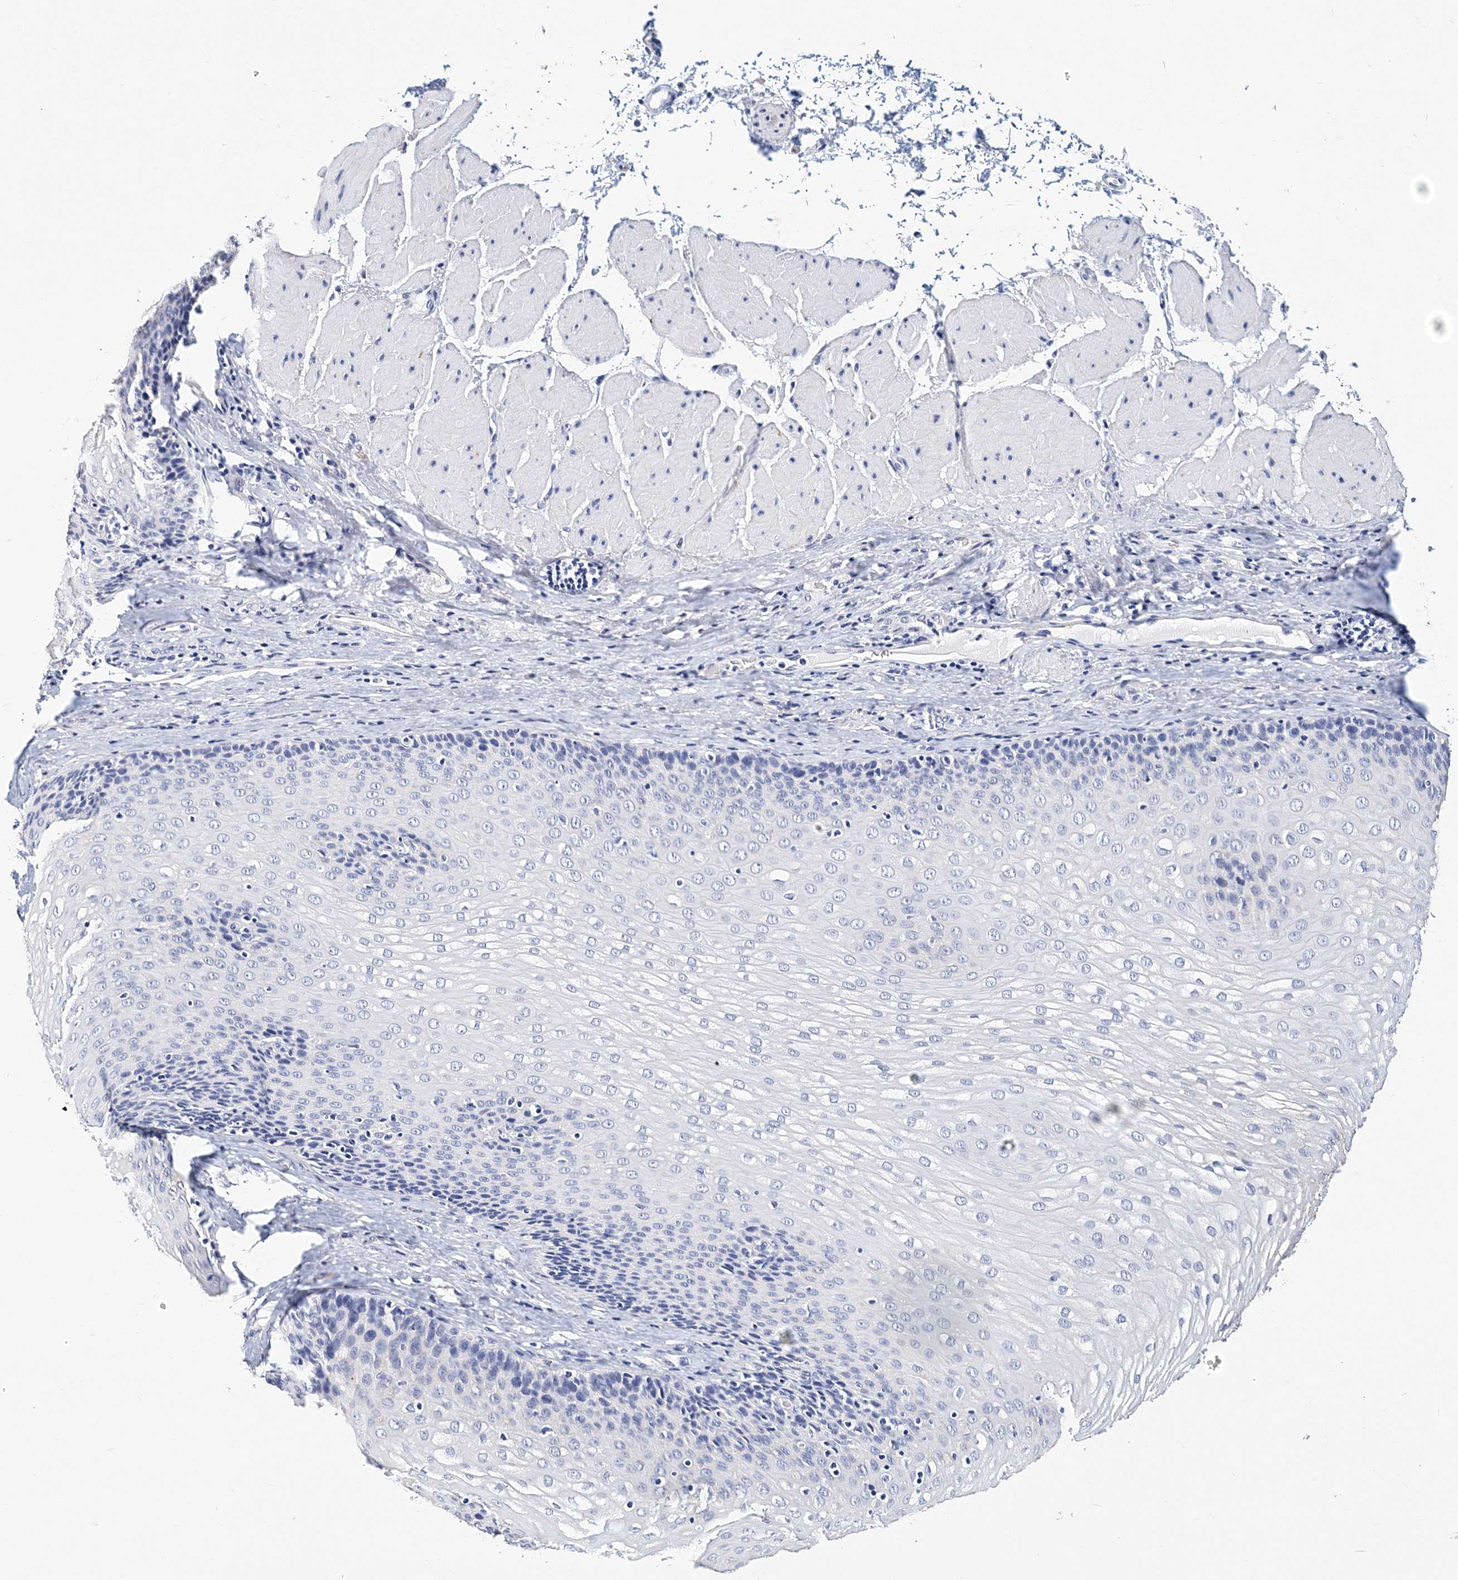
{"staining": {"intensity": "negative", "quantity": "none", "location": "none"}, "tissue": "esophagus", "cell_type": "Squamous epithelial cells", "image_type": "normal", "snomed": [{"axis": "morphology", "description": "Normal tissue, NOS"}, {"axis": "topography", "description": "Esophagus"}], "caption": "There is no significant positivity in squamous epithelial cells of esophagus.", "gene": "ITGA2B", "patient": {"sex": "female", "age": 66}}